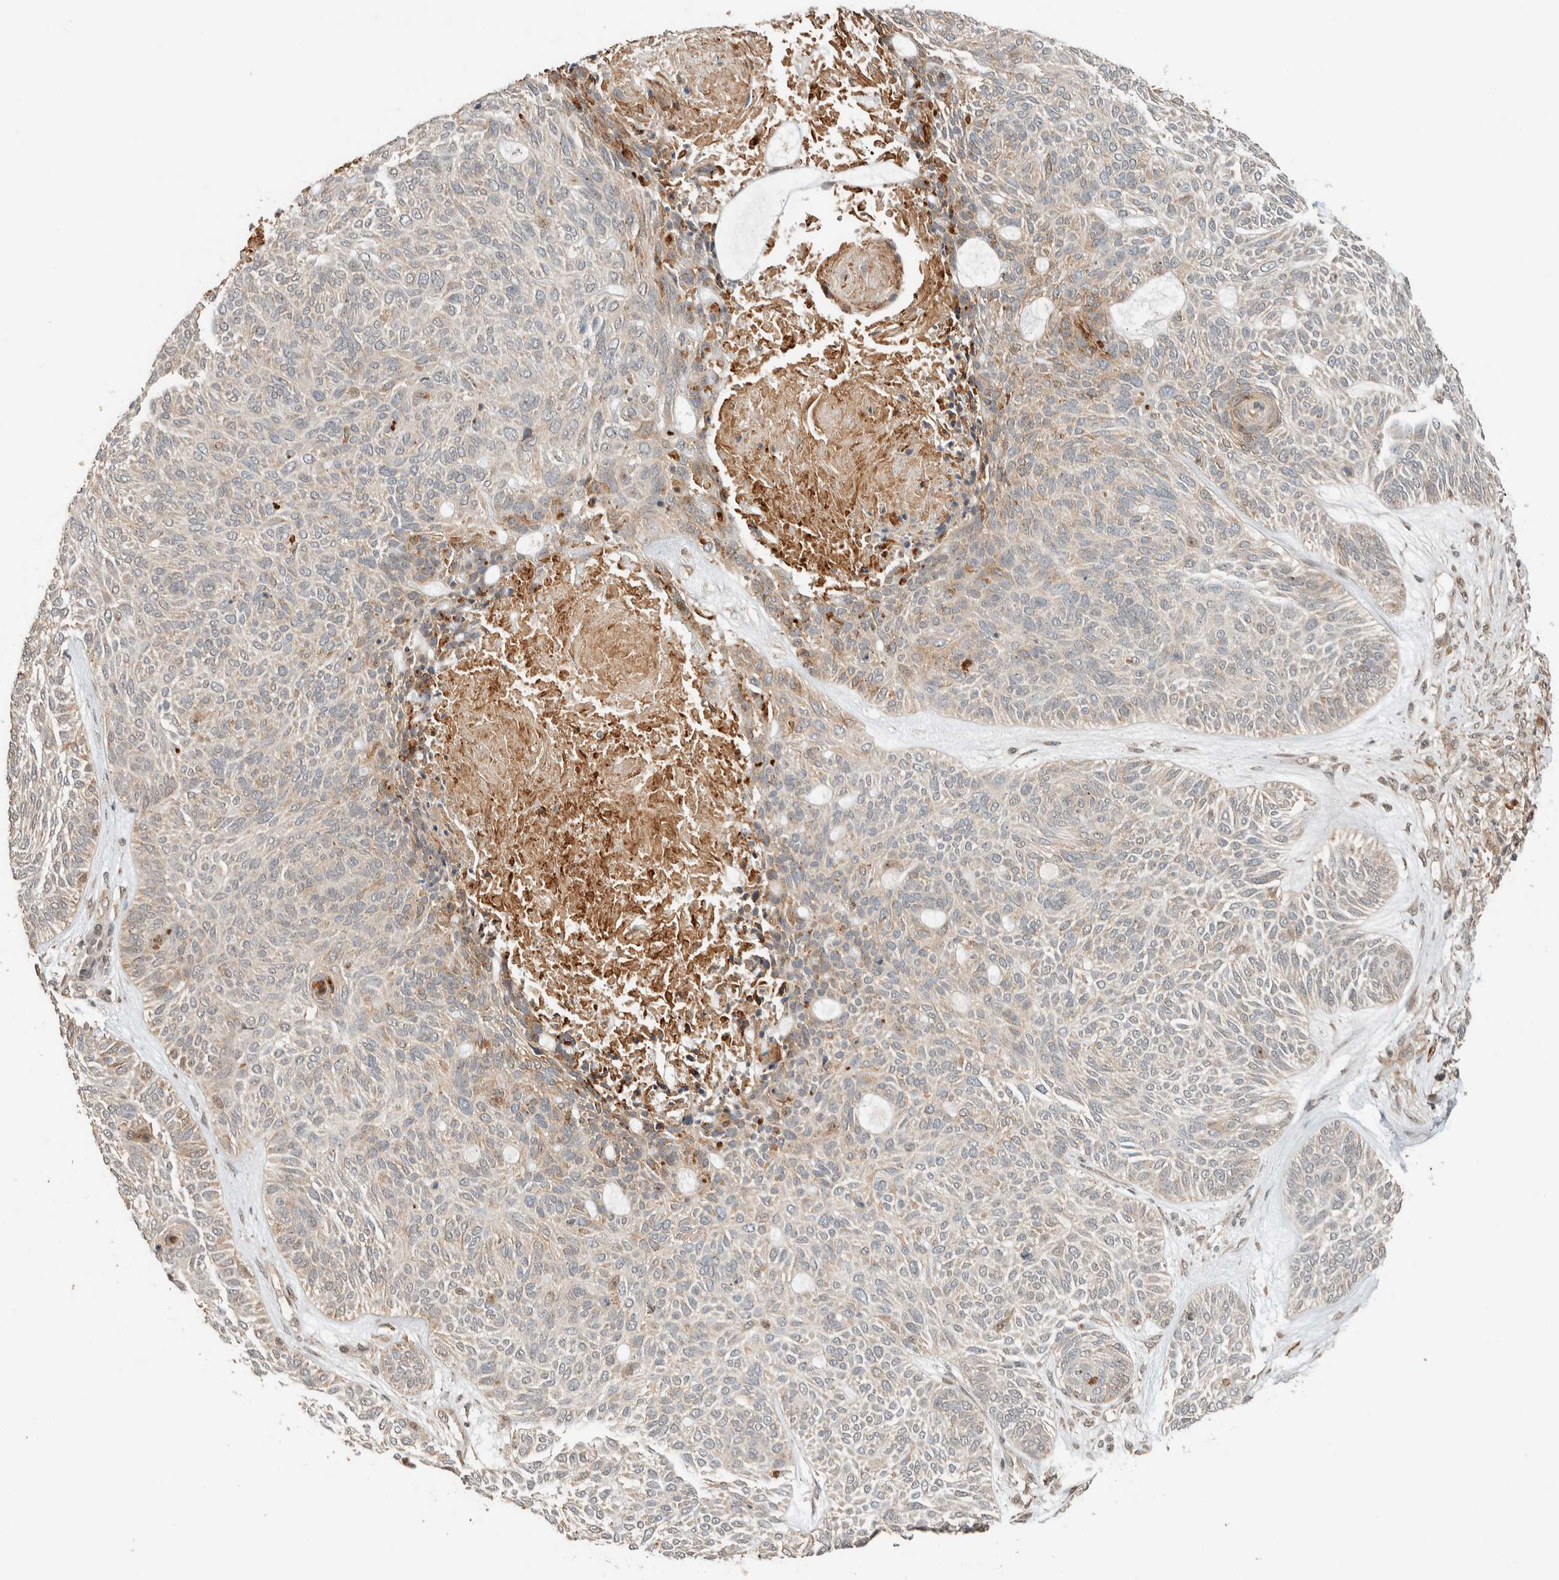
{"staining": {"intensity": "weak", "quantity": "<25%", "location": "cytoplasmic/membranous"}, "tissue": "skin cancer", "cell_type": "Tumor cells", "image_type": "cancer", "snomed": [{"axis": "morphology", "description": "Basal cell carcinoma"}, {"axis": "topography", "description": "Skin"}], "caption": "DAB (3,3'-diaminobenzidine) immunohistochemical staining of skin cancer displays no significant expression in tumor cells.", "gene": "ZBTB2", "patient": {"sex": "male", "age": 55}}